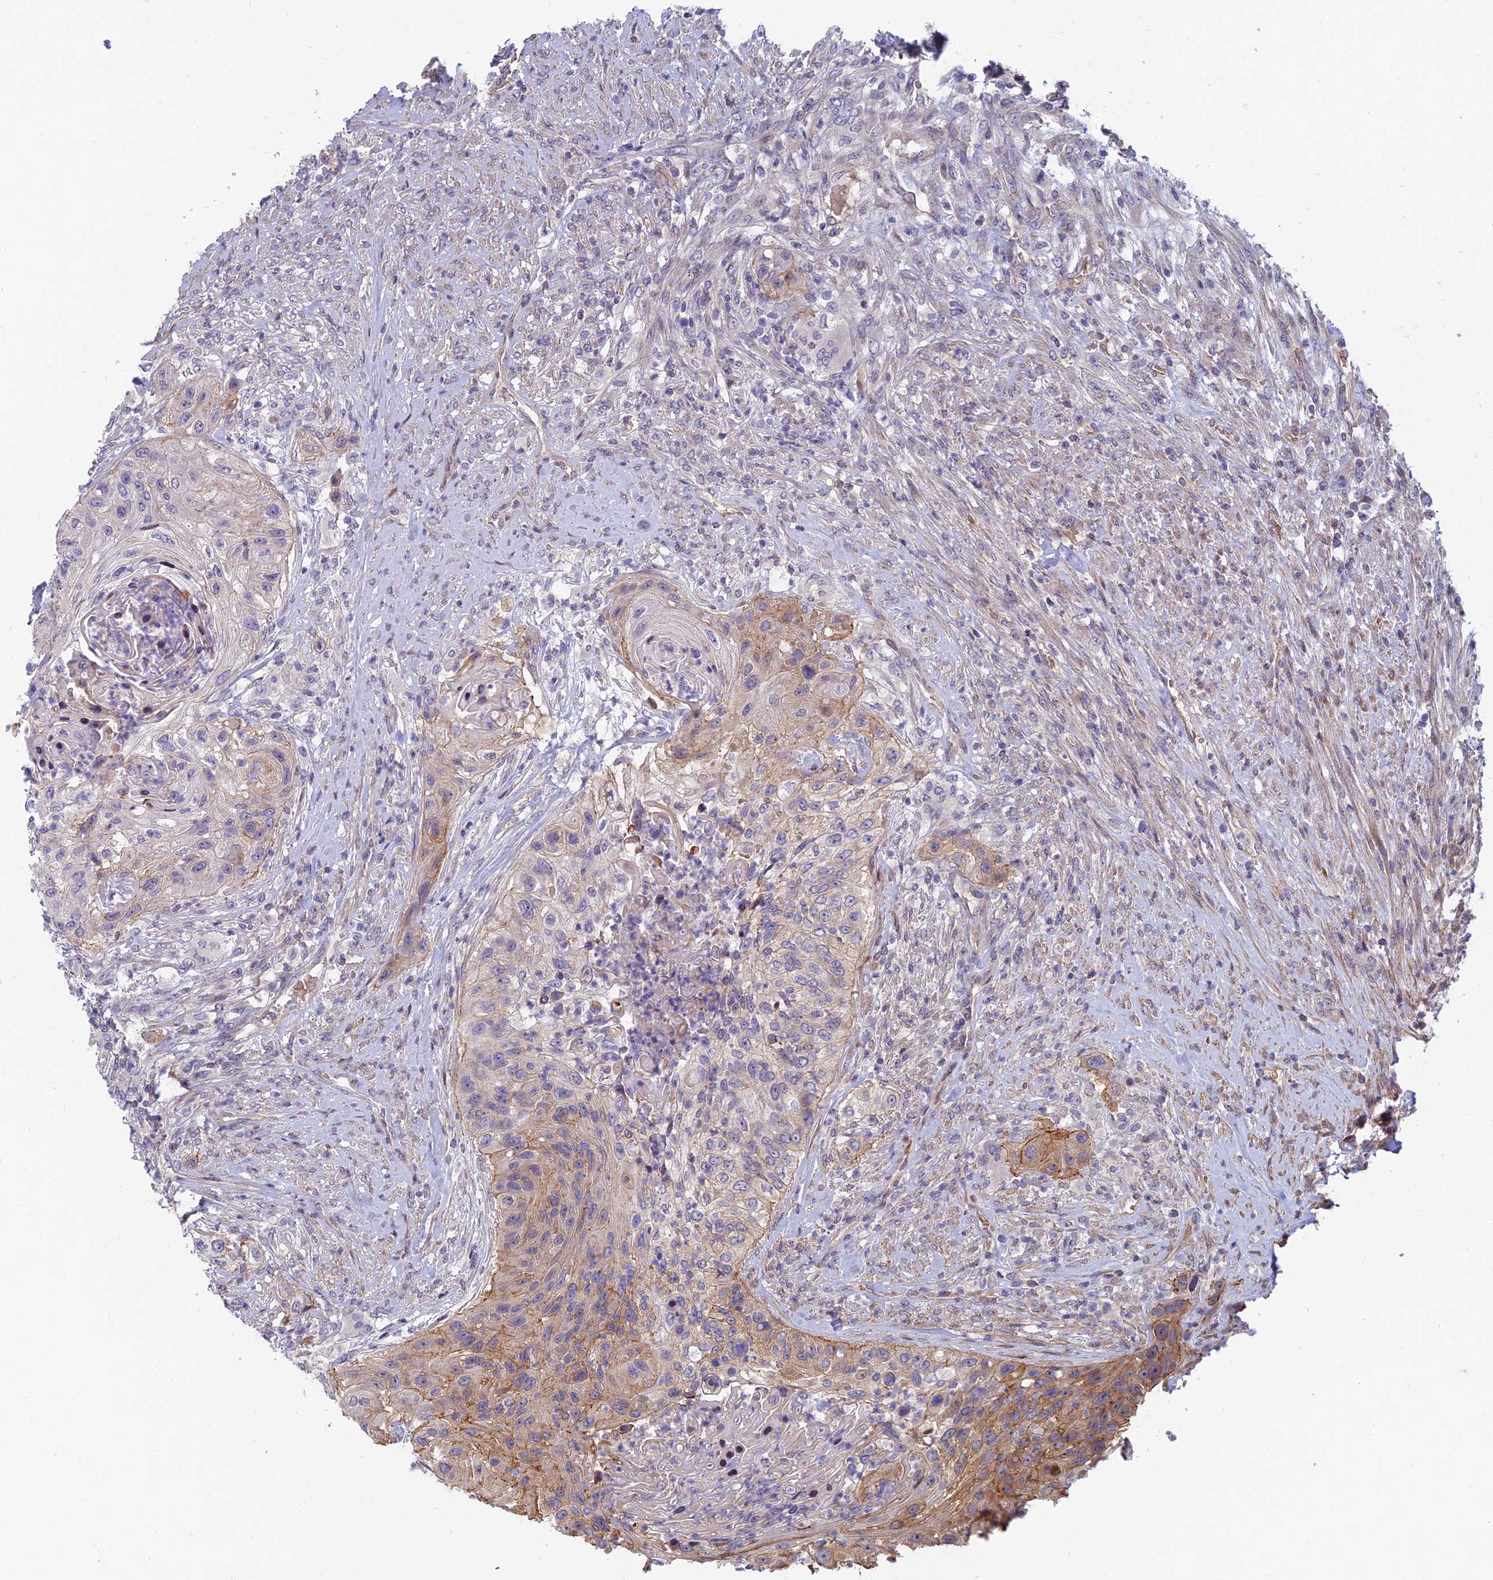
{"staining": {"intensity": "weak", "quantity": "<25%", "location": "cytoplasmic/membranous"}, "tissue": "urothelial cancer", "cell_type": "Tumor cells", "image_type": "cancer", "snomed": [{"axis": "morphology", "description": "Urothelial carcinoma, High grade"}, {"axis": "topography", "description": "Urinary bladder"}], "caption": "This image is of high-grade urothelial carcinoma stained with IHC to label a protein in brown with the nuclei are counter-stained blue. There is no expression in tumor cells.", "gene": "RHBDL2", "patient": {"sex": "female", "age": 60}}